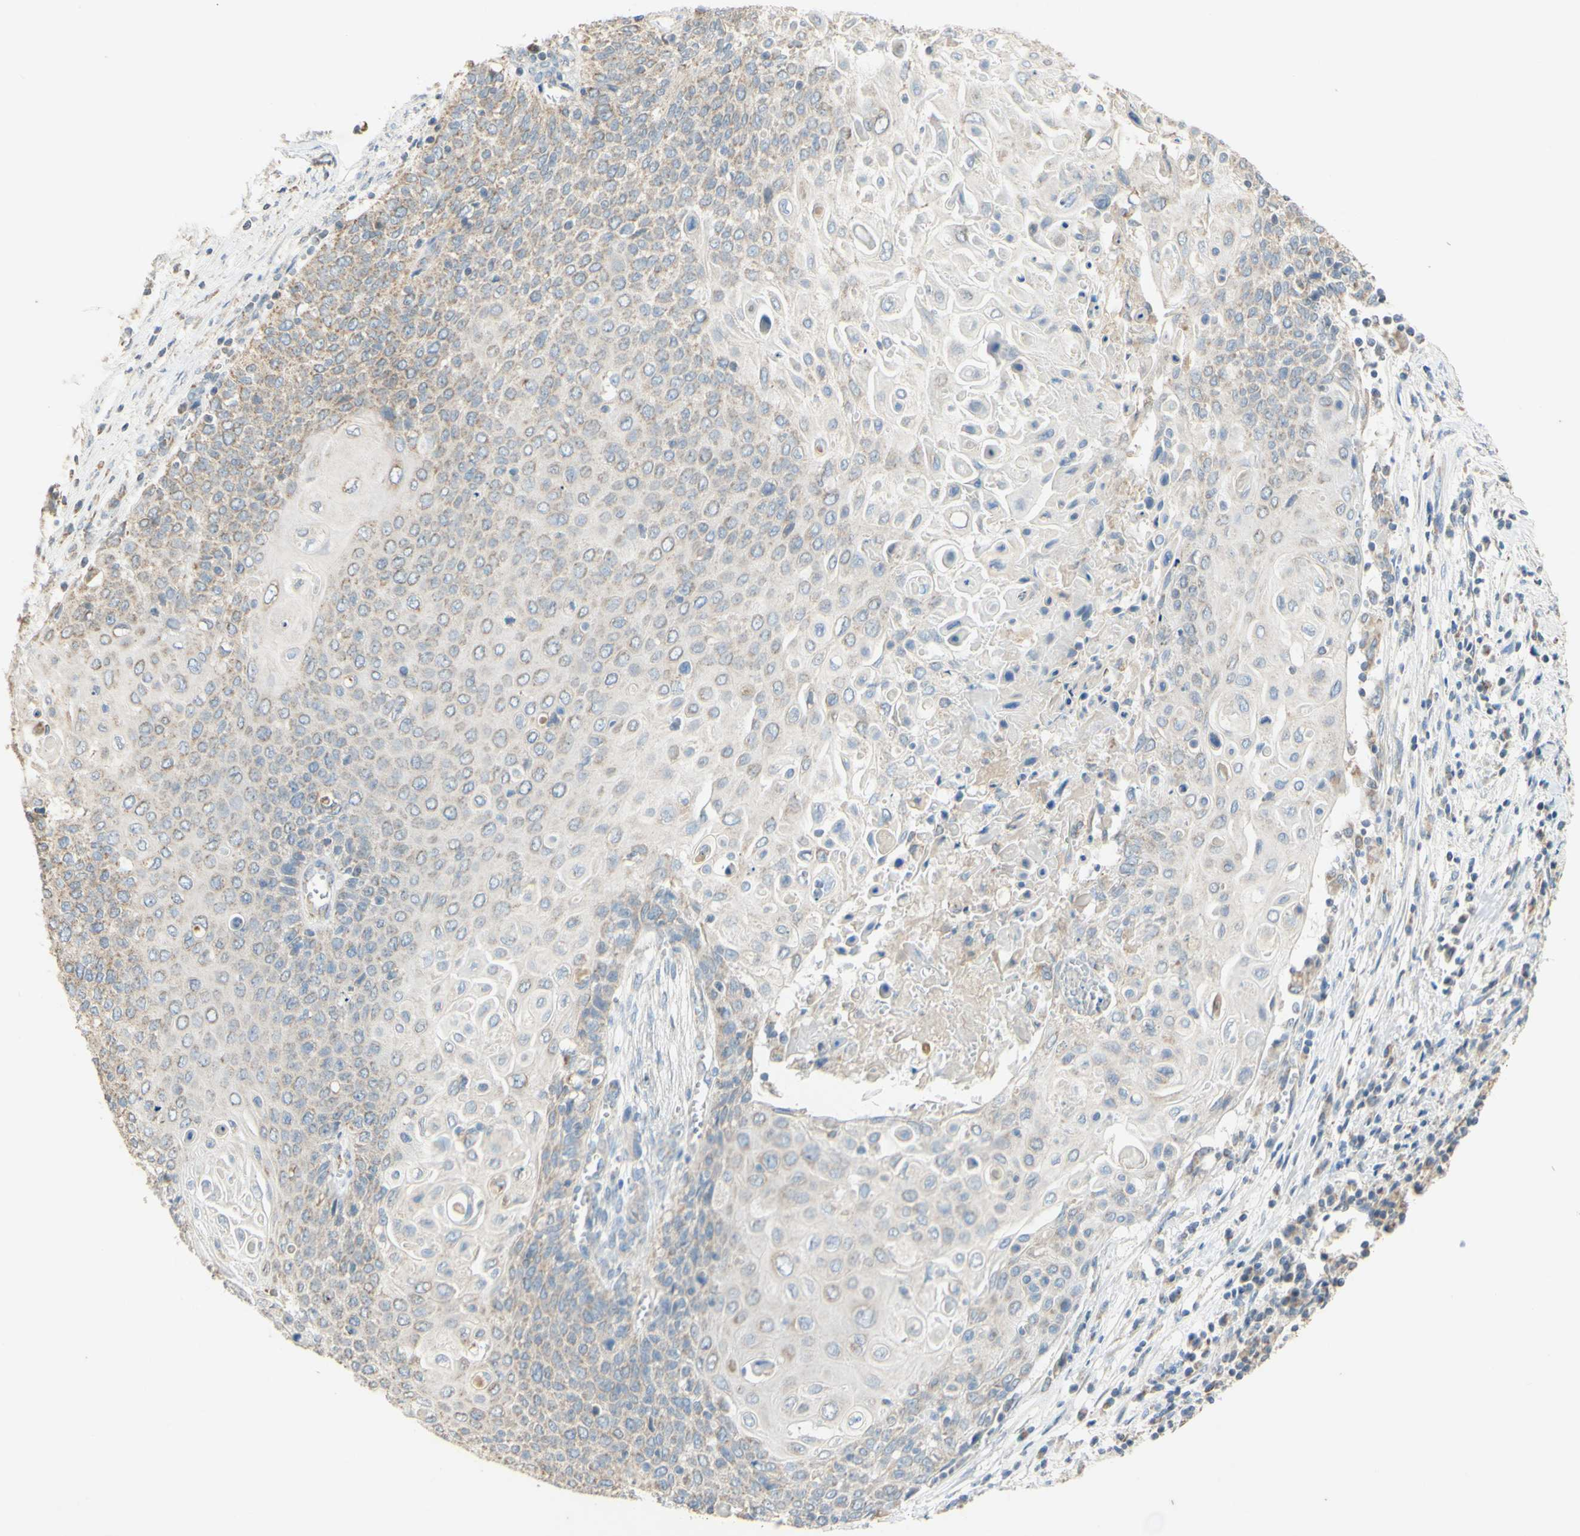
{"staining": {"intensity": "moderate", "quantity": "25%-75%", "location": "cytoplasmic/membranous"}, "tissue": "cervical cancer", "cell_type": "Tumor cells", "image_type": "cancer", "snomed": [{"axis": "morphology", "description": "Squamous cell carcinoma, NOS"}, {"axis": "topography", "description": "Cervix"}], "caption": "Squamous cell carcinoma (cervical) stained with DAB (3,3'-diaminobenzidine) IHC shows medium levels of moderate cytoplasmic/membranous staining in about 25%-75% of tumor cells. (DAB IHC, brown staining for protein, blue staining for nuclei).", "gene": "PTGIS", "patient": {"sex": "female", "age": 39}}